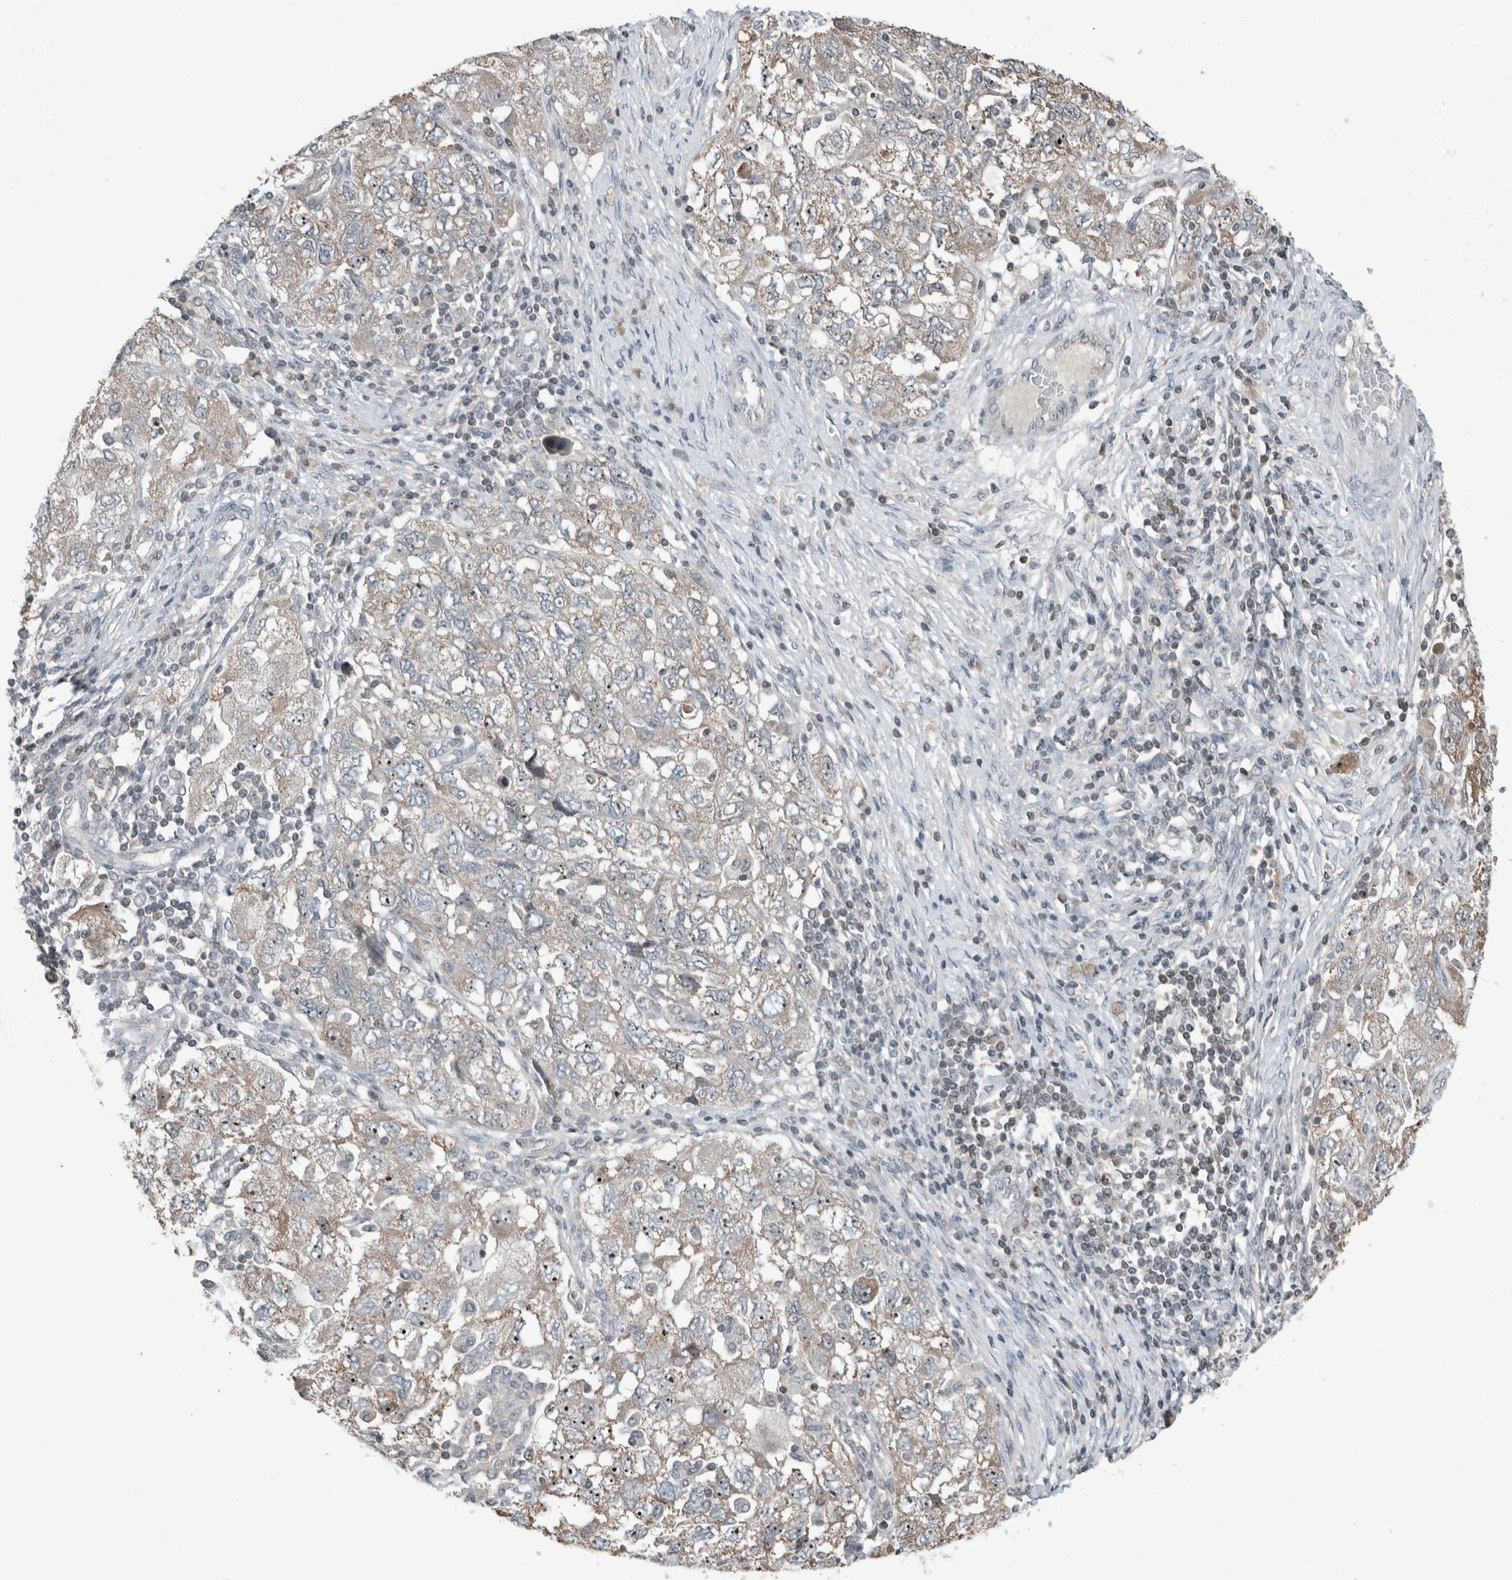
{"staining": {"intensity": "weak", "quantity": ">75%", "location": "cytoplasmic/membranous,nuclear"}, "tissue": "ovarian cancer", "cell_type": "Tumor cells", "image_type": "cancer", "snomed": [{"axis": "morphology", "description": "Carcinoma, NOS"}, {"axis": "morphology", "description": "Cystadenocarcinoma, serous, NOS"}, {"axis": "topography", "description": "Ovary"}], "caption": "Immunohistochemistry (IHC) (DAB) staining of human ovarian cancer (carcinoma) exhibits weak cytoplasmic/membranous and nuclear protein expression in approximately >75% of tumor cells.", "gene": "RPF1", "patient": {"sex": "female", "age": 69}}